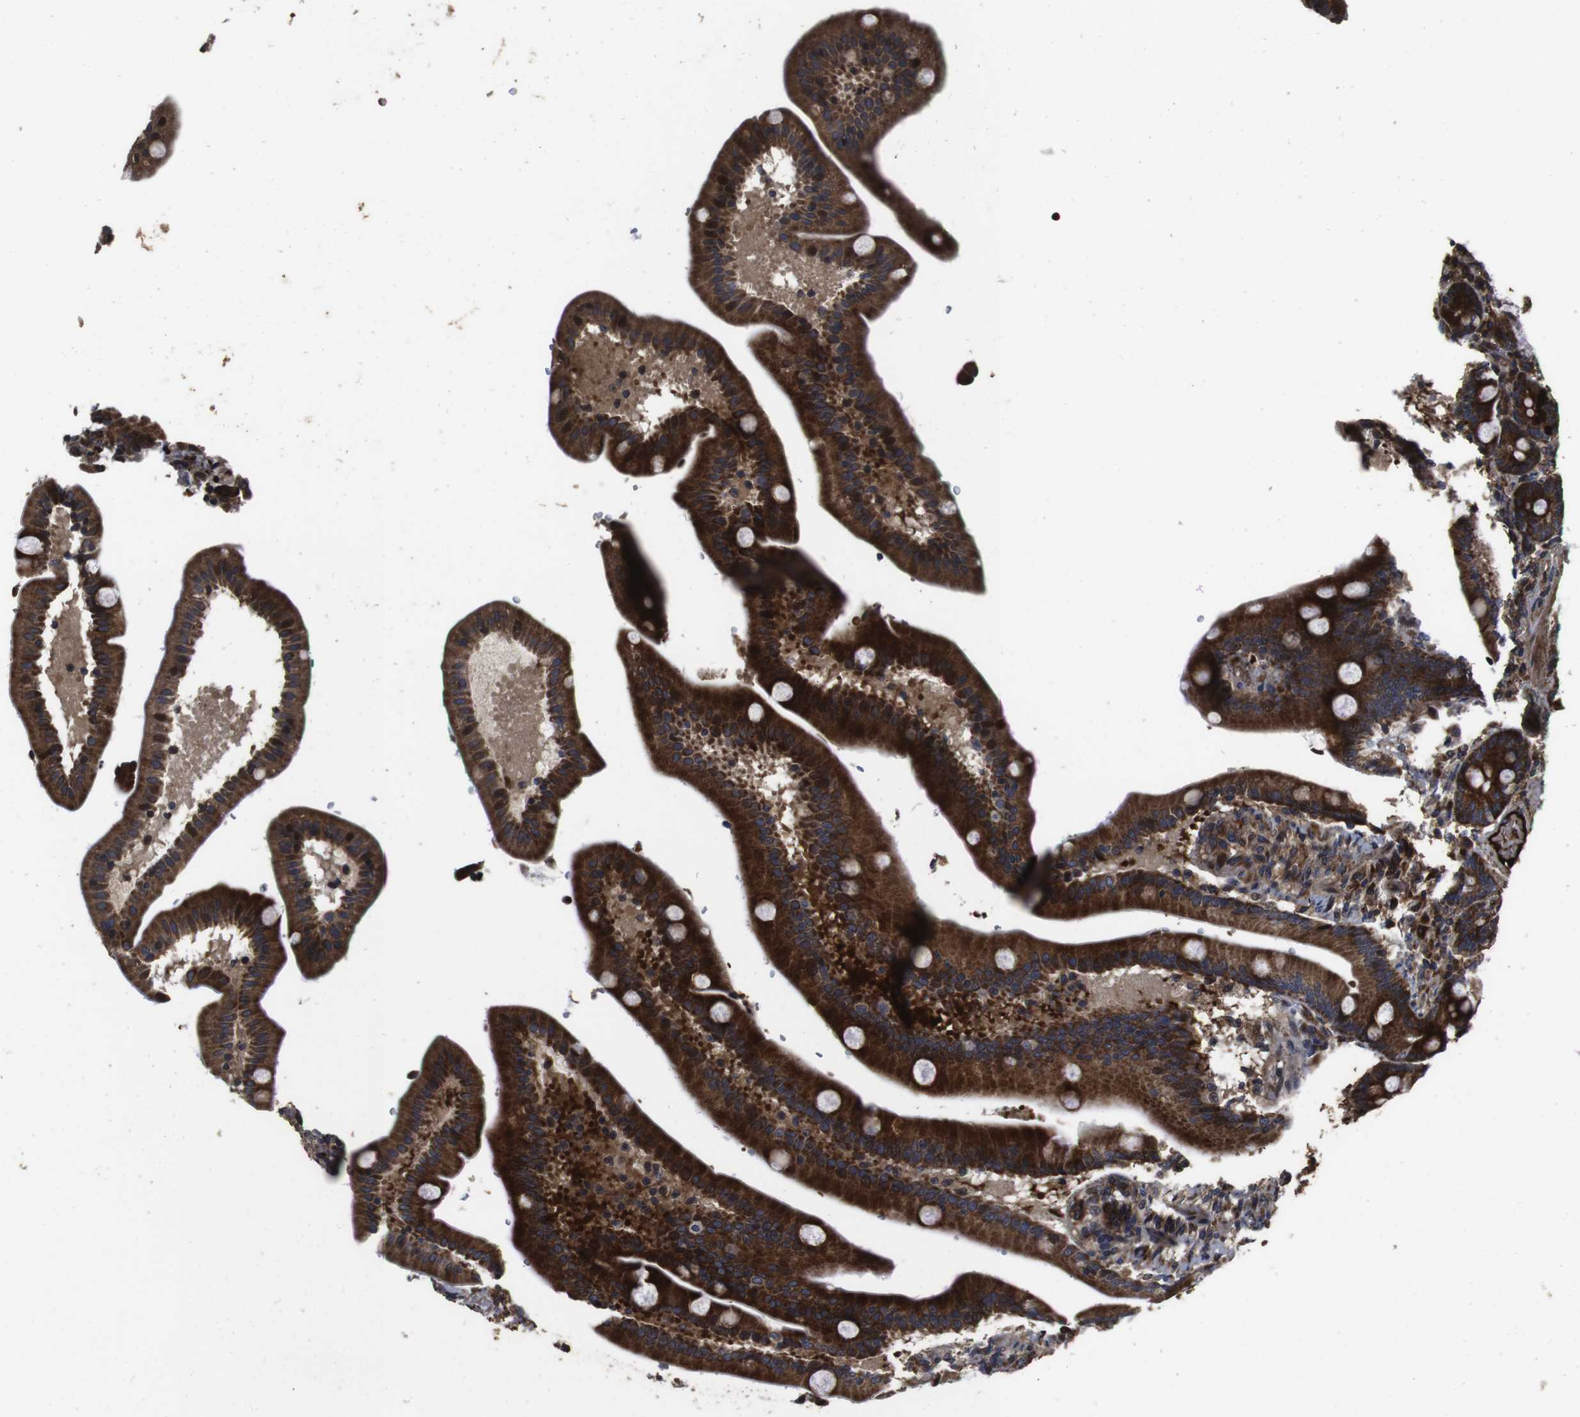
{"staining": {"intensity": "strong", "quantity": ">75%", "location": "cytoplasmic/membranous,nuclear"}, "tissue": "duodenum", "cell_type": "Glandular cells", "image_type": "normal", "snomed": [{"axis": "morphology", "description": "Normal tissue, NOS"}, {"axis": "topography", "description": "Duodenum"}], "caption": "Immunohistochemistry (DAB) staining of unremarkable duodenum shows strong cytoplasmic/membranous,nuclear protein expression in approximately >75% of glandular cells. The staining is performed using DAB brown chromogen to label protein expression. The nuclei are counter-stained blue using hematoxylin.", "gene": "SMYD3", "patient": {"sex": "male", "age": 54}}